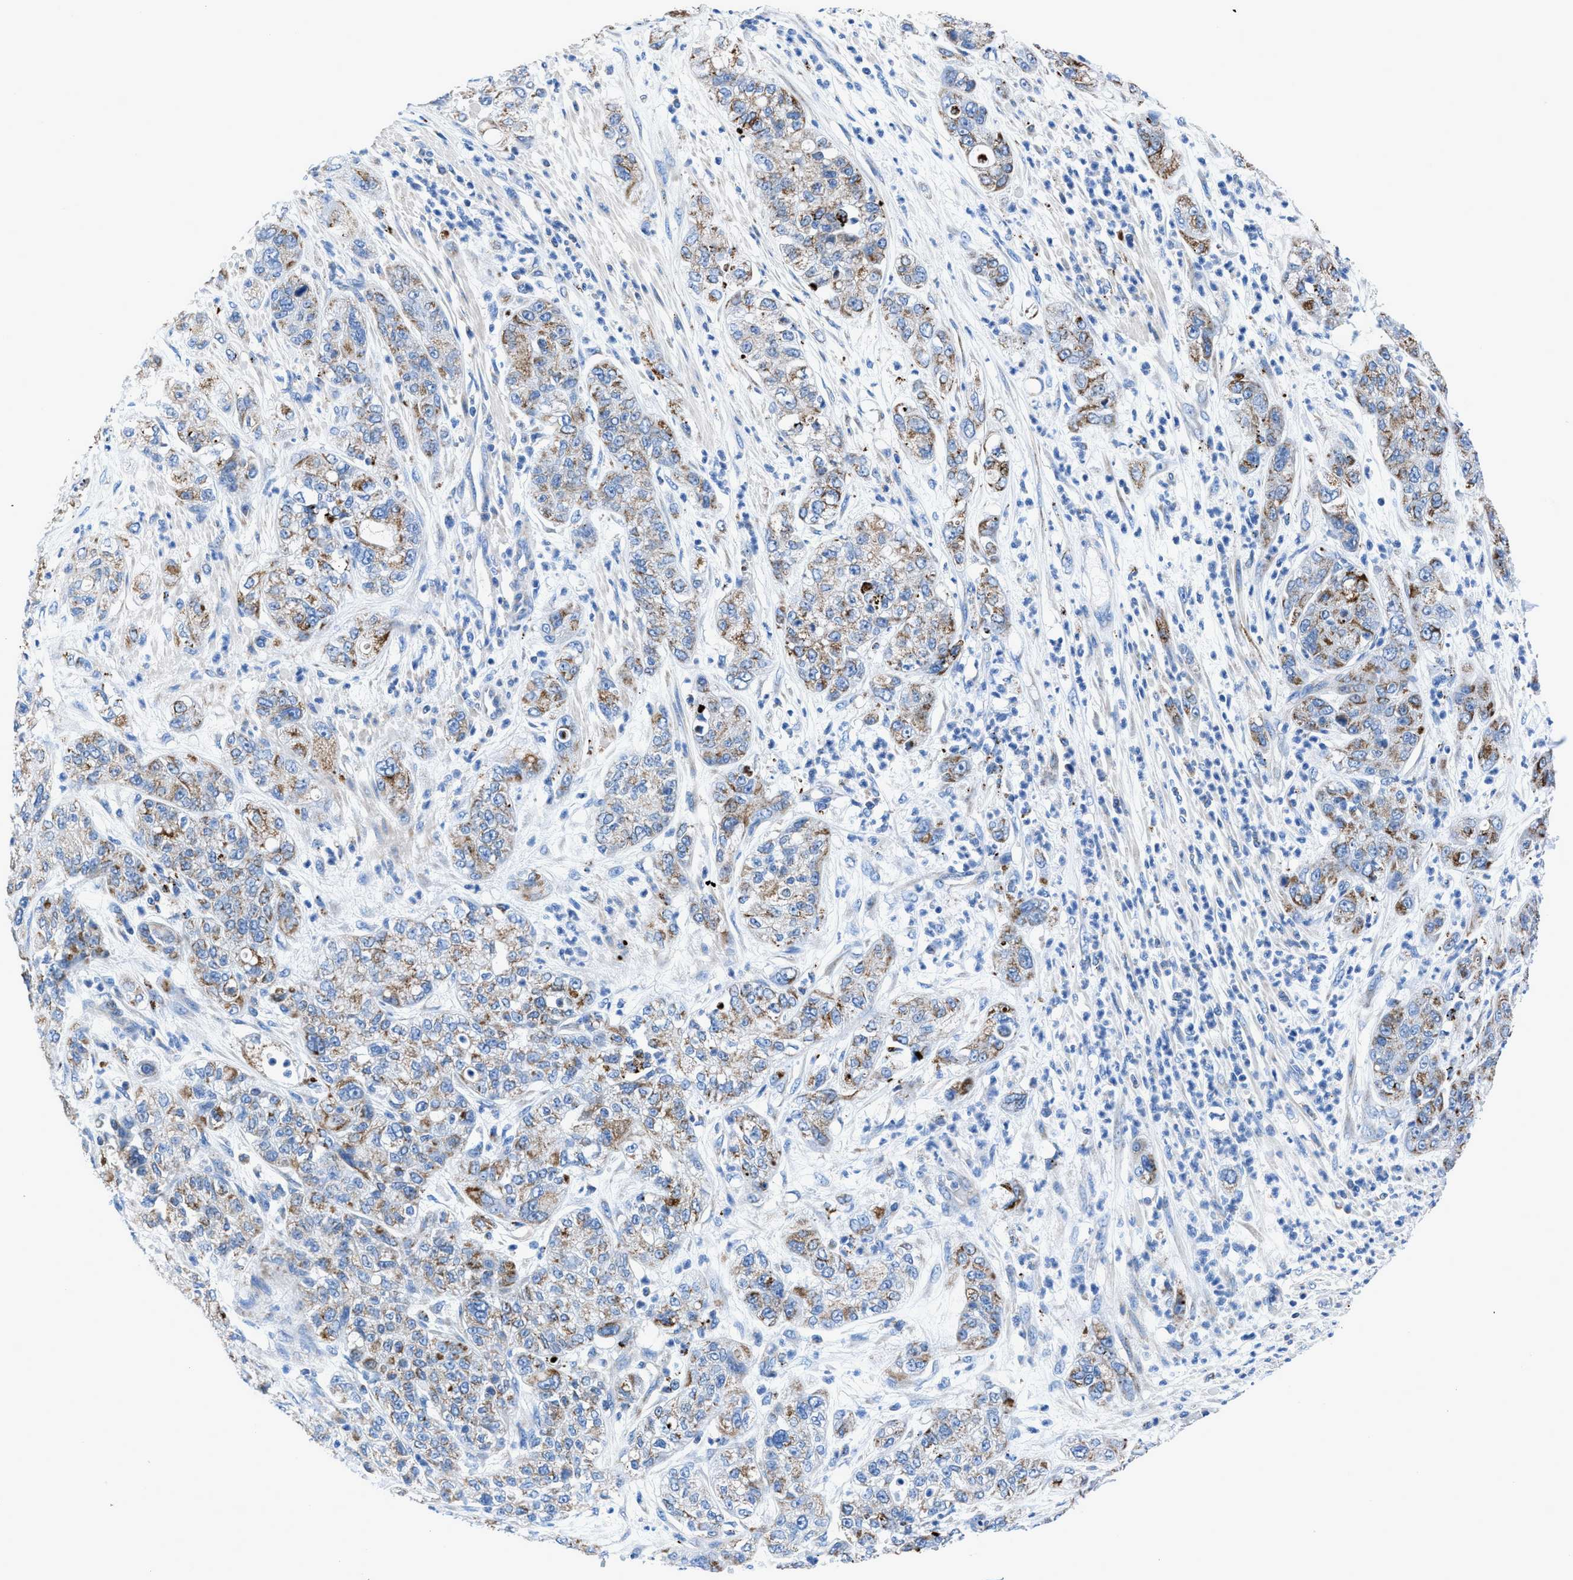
{"staining": {"intensity": "moderate", "quantity": "25%-75%", "location": "cytoplasmic/membranous"}, "tissue": "pancreatic cancer", "cell_type": "Tumor cells", "image_type": "cancer", "snomed": [{"axis": "morphology", "description": "Adenocarcinoma, NOS"}, {"axis": "topography", "description": "Pancreas"}], "caption": "Tumor cells reveal medium levels of moderate cytoplasmic/membranous positivity in approximately 25%-75% of cells in pancreatic cancer.", "gene": "ZDHHC3", "patient": {"sex": "female", "age": 78}}